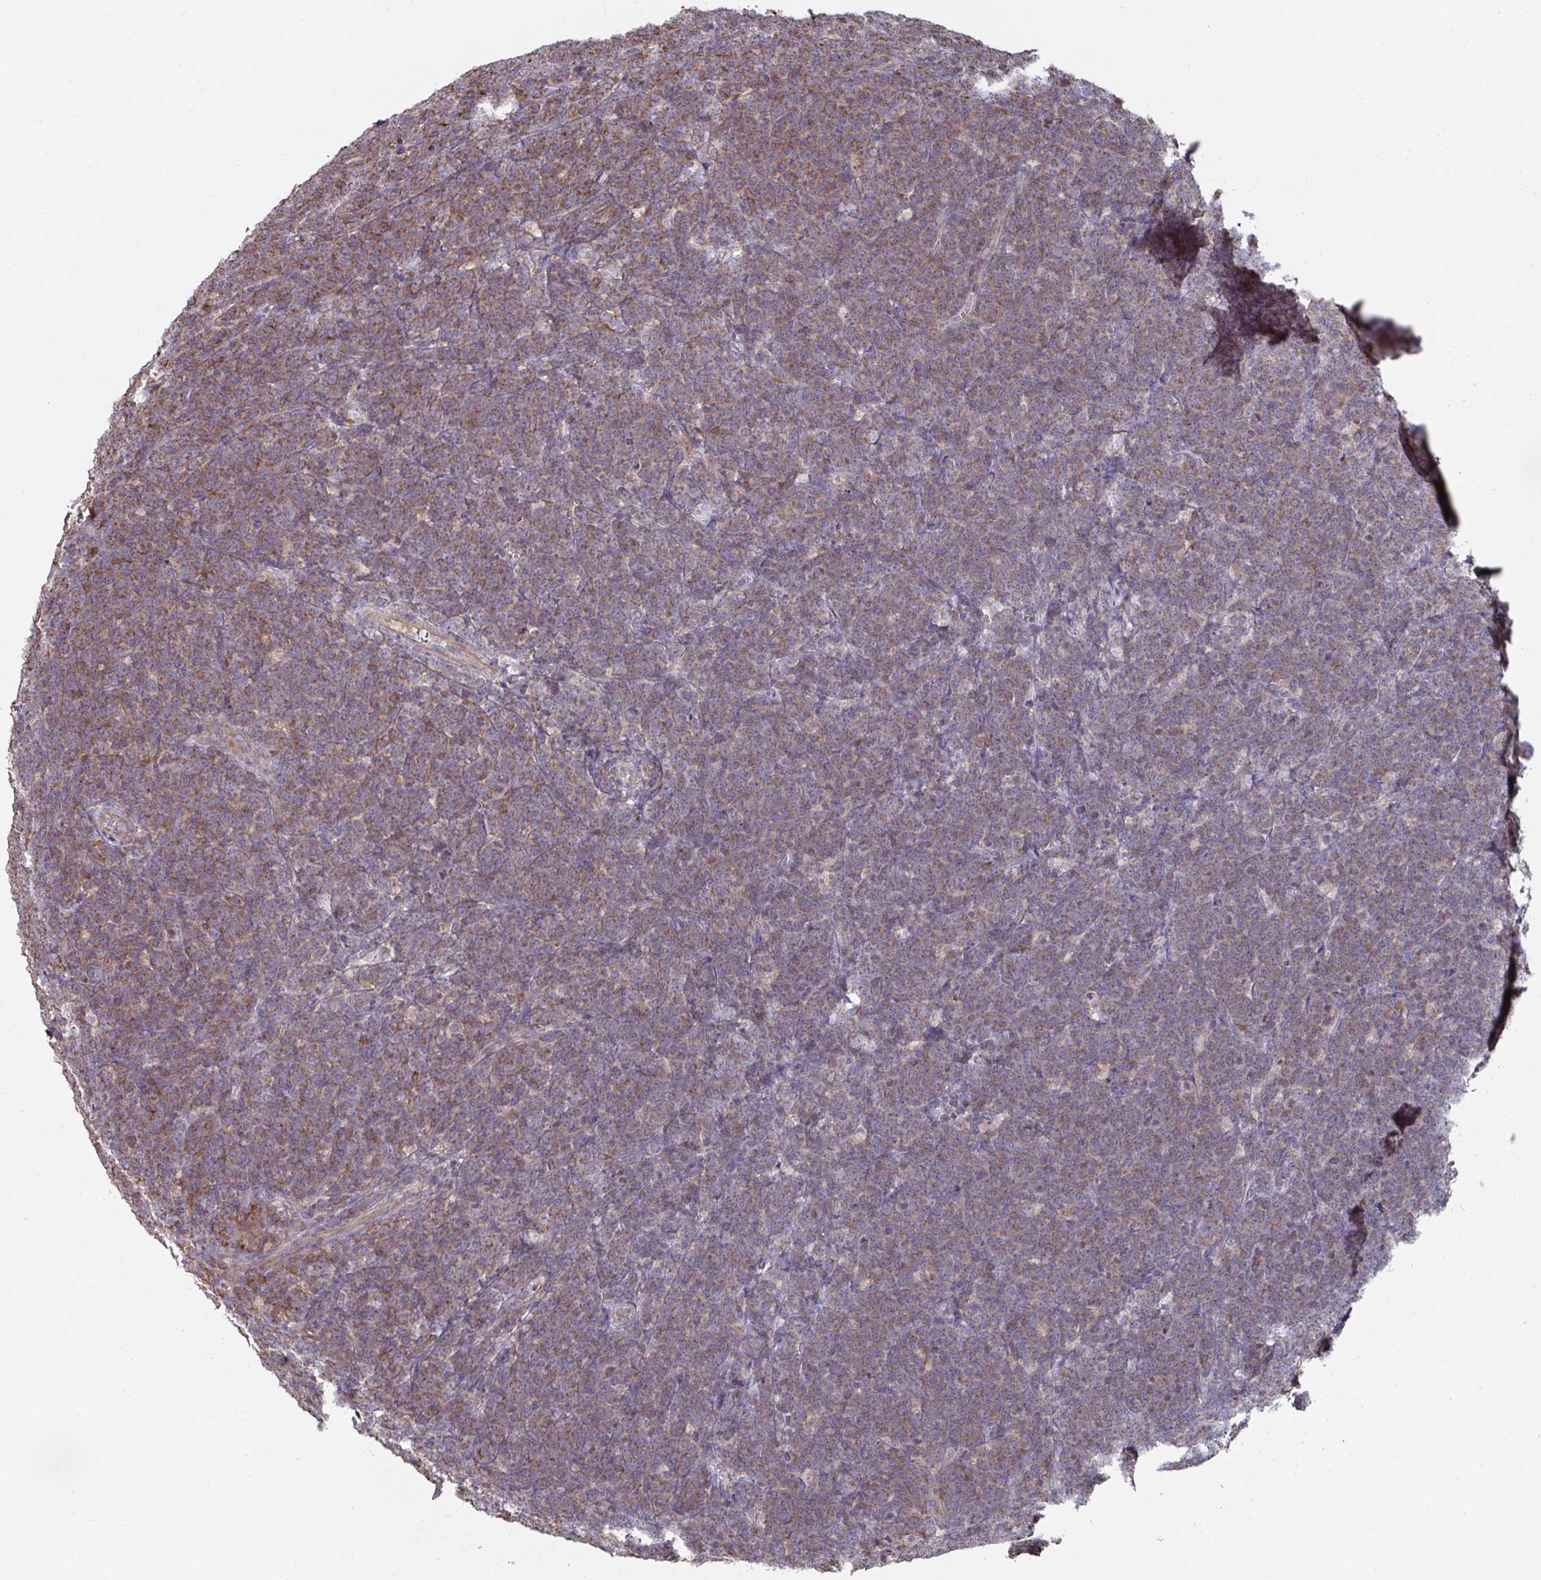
{"staining": {"intensity": "moderate", "quantity": ">75%", "location": "cytoplasmic/membranous"}, "tissue": "lymphoma", "cell_type": "Tumor cells", "image_type": "cancer", "snomed": [{"axis": "morphology", "description": "Malignant lymphoma, non-Hodgkin's type, High grade"}, {"axis": "topography", "description": "Small intestine"}, {"axis": "topography", "description": "Colon"}], "caption": "High-grade malignant lymphoma, non-Hodgkin's type stained for a protein (brown) shows moderate cytoplasmic/membranous positive staining in about >75% of tumor cells.", "gene": "DZANK1", "patient": {"sex": "male", "age": 8}}